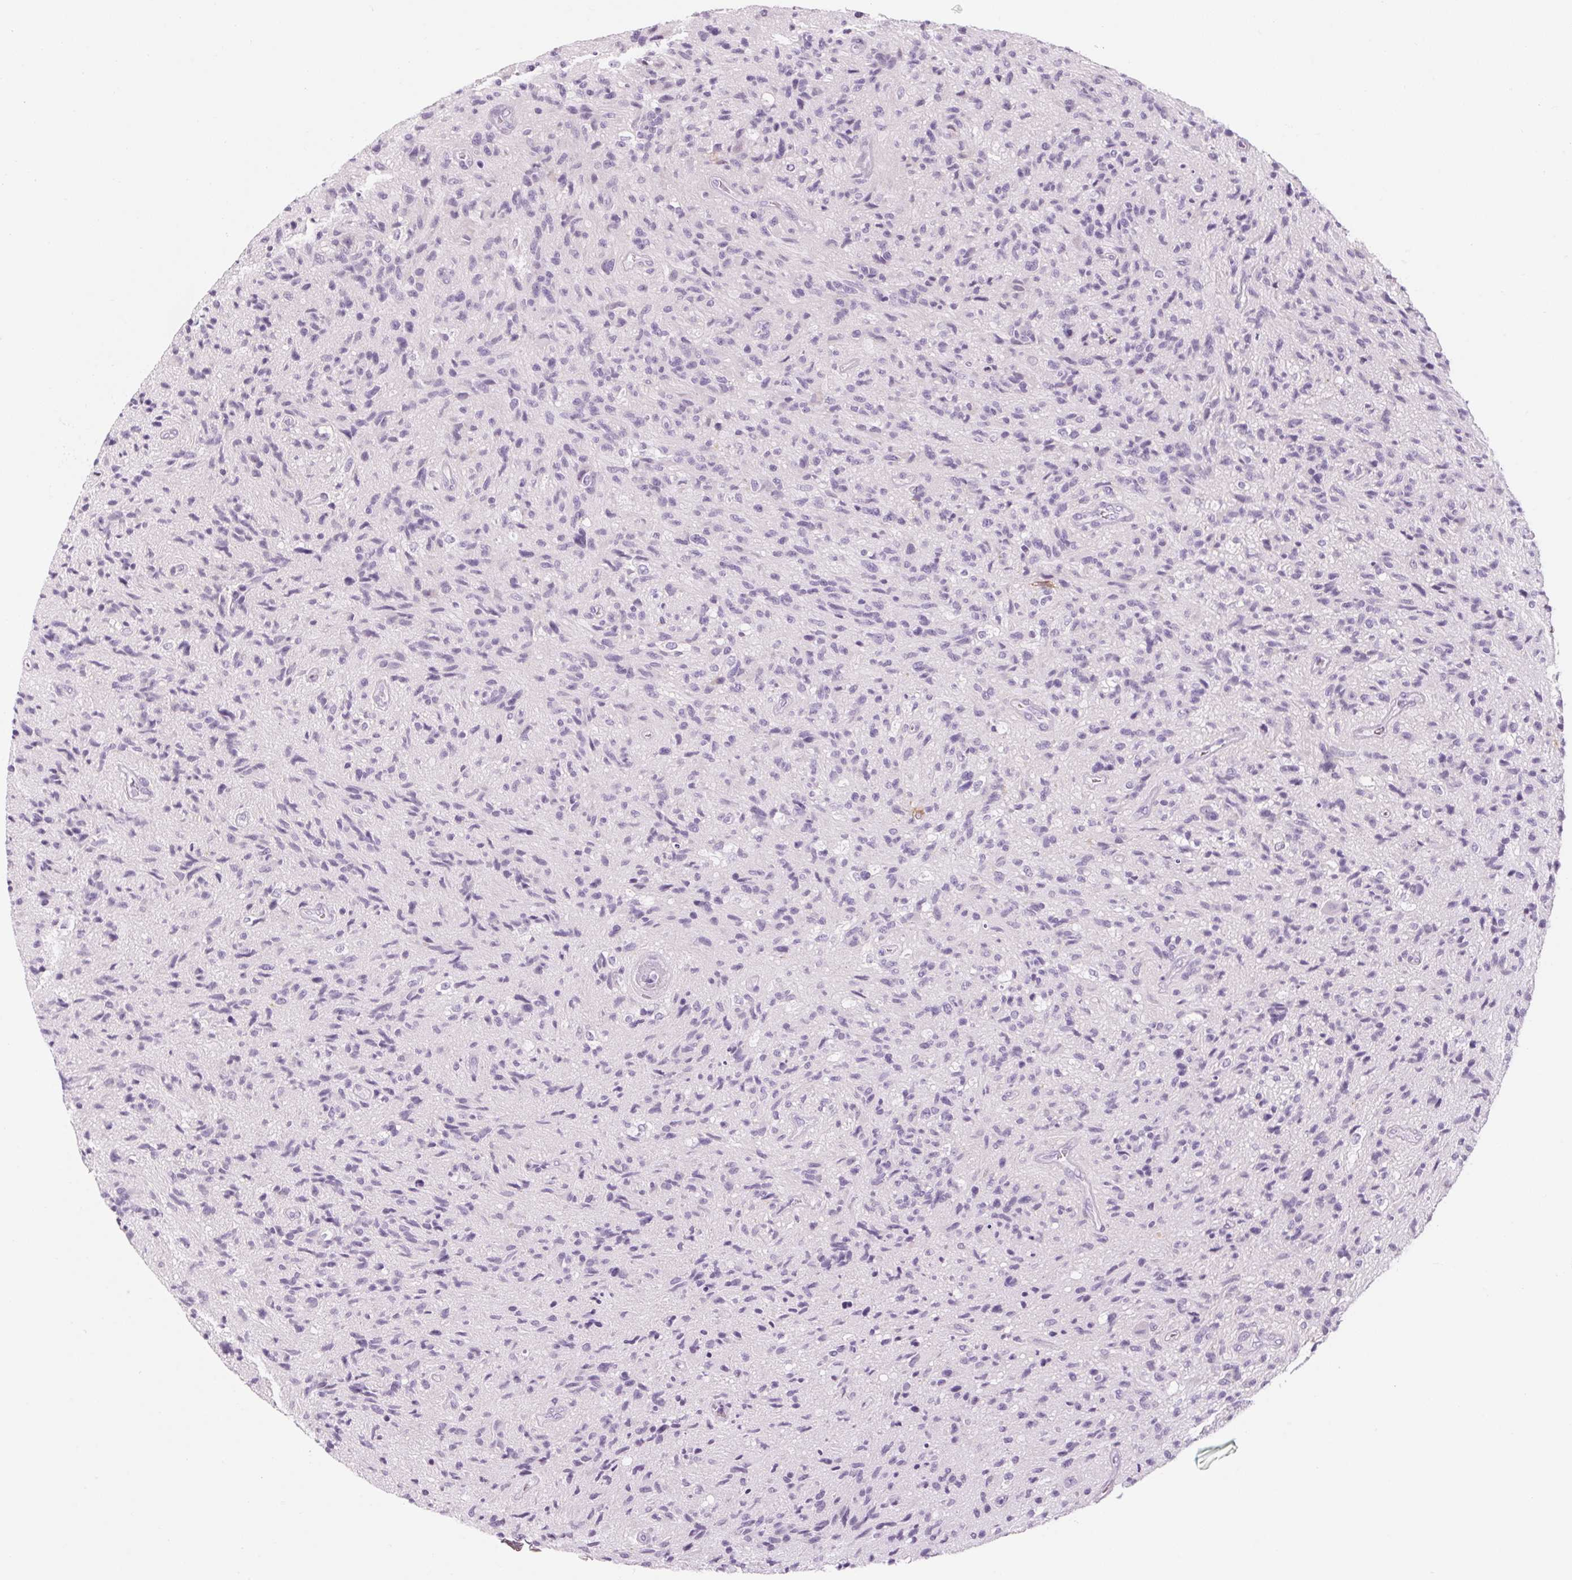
{"staining": {"intensity": "negative", "quantity": "none", "location": "none"}, "tissue": "glioma", "cell_type": "Tumor cells", "image_type": "cancer", "snomed": [{"axis": "morphology", "description": "Glioma, malignant, High grade"}, {"axis": "topography", "description": "Brain"}], "caption": "There is no significant staining in tumor cells of malignant glioma (high-grade). (Immunohistochemistry (ihc), brightfield microscopy, high magnification).", "gene": "RPTN", "patient": {"sex": "male", "age": 54}}